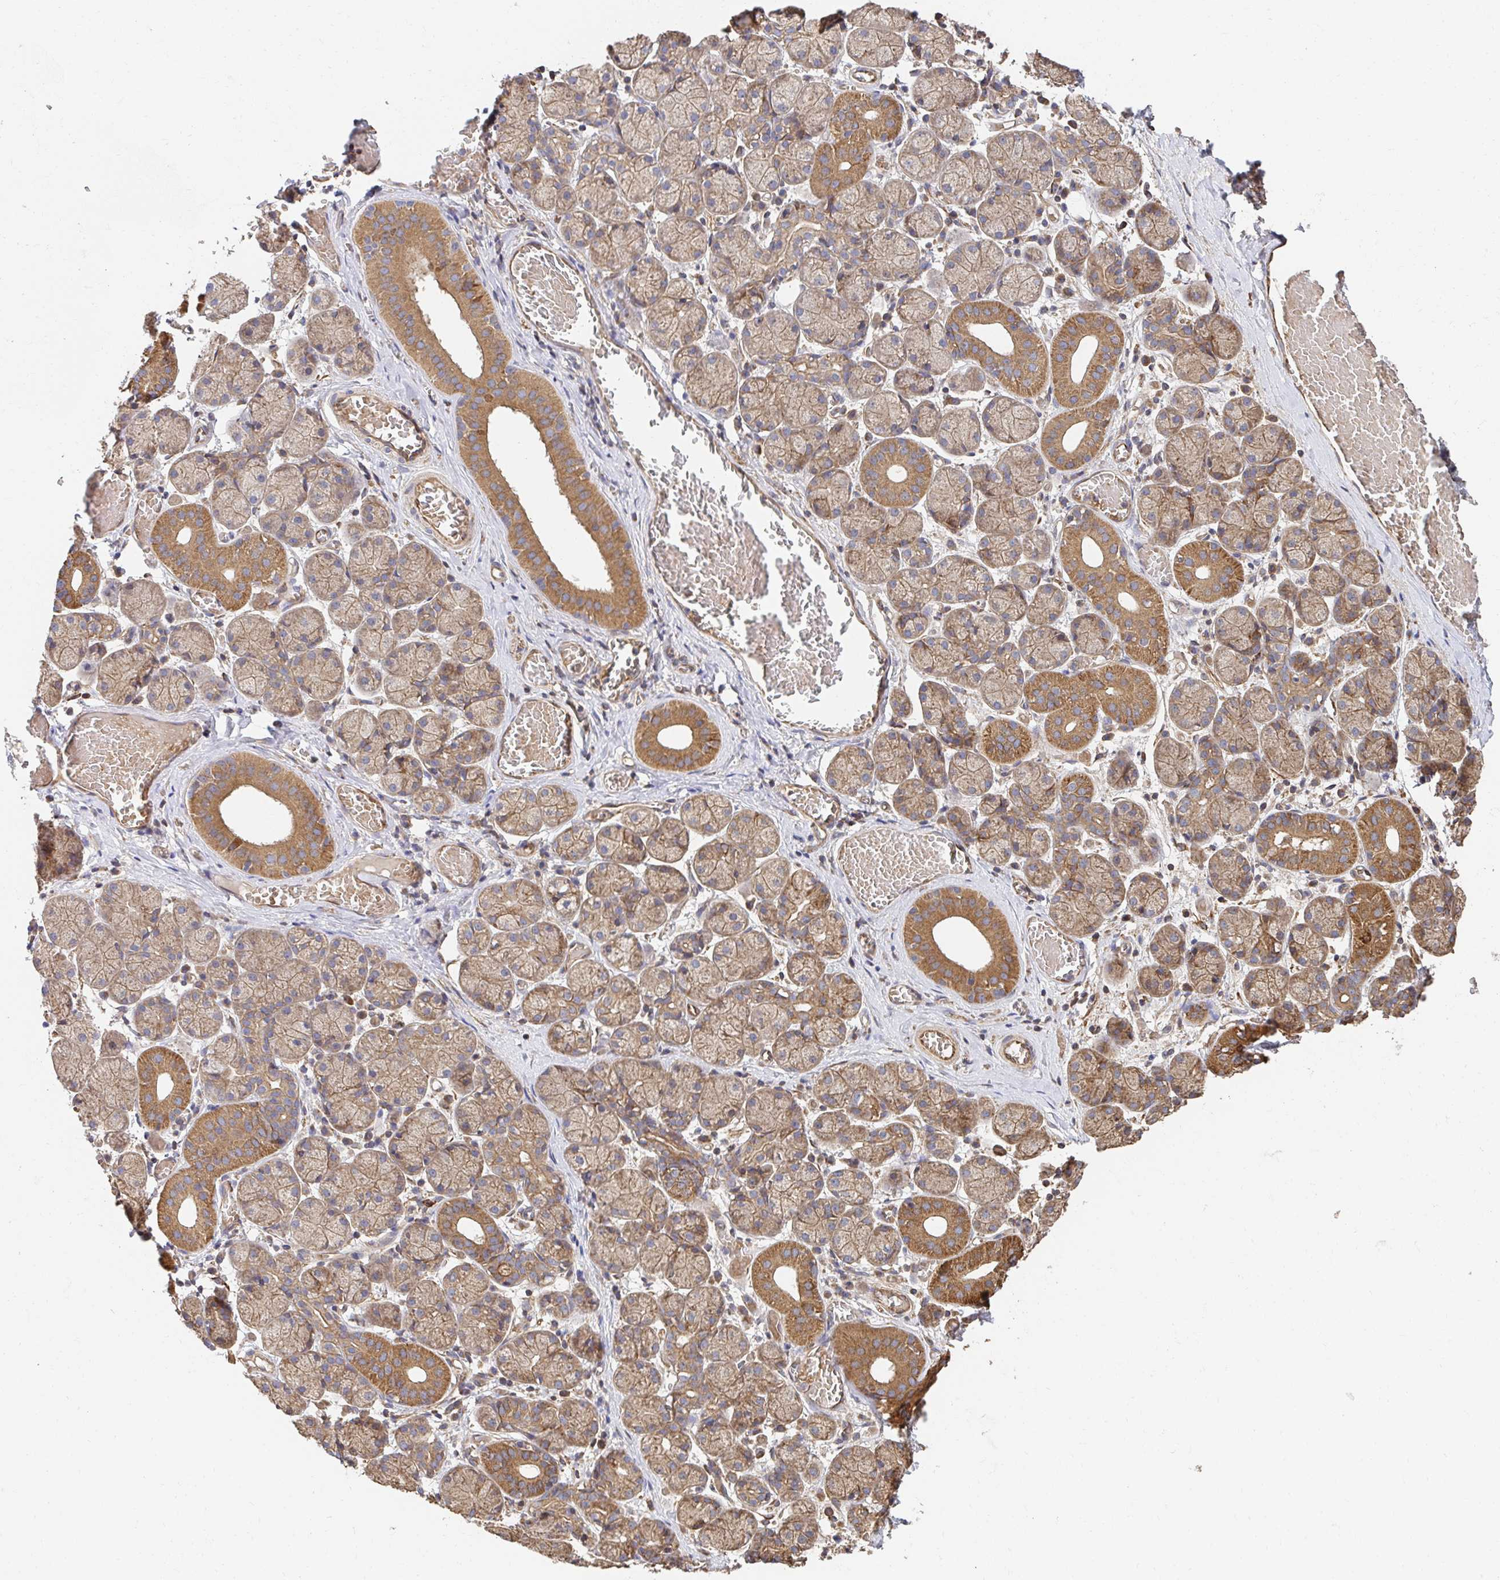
{"staining": {"intensity": "moderate", "quantity": "25%-75%", "location": "cytoplasmic/membranous"}, "tissue": "salivary gland", "cell_type": "Glandular cells", "image_type": "normal", "snomed": [{"axis": "morphology", "description": "Normal tissue, NOS"}, {"axis": "topography", "description": "Salivary gland"}], "caption": "Immunohistochemical staining of normal human salivary gland reveals 25%-75% levels of moderate cytoplasmic/membranous protein staining in about 25%-75% of glandular cells.", "gene": "APBB1", "patient": {"sex": "female", "age": 24}}